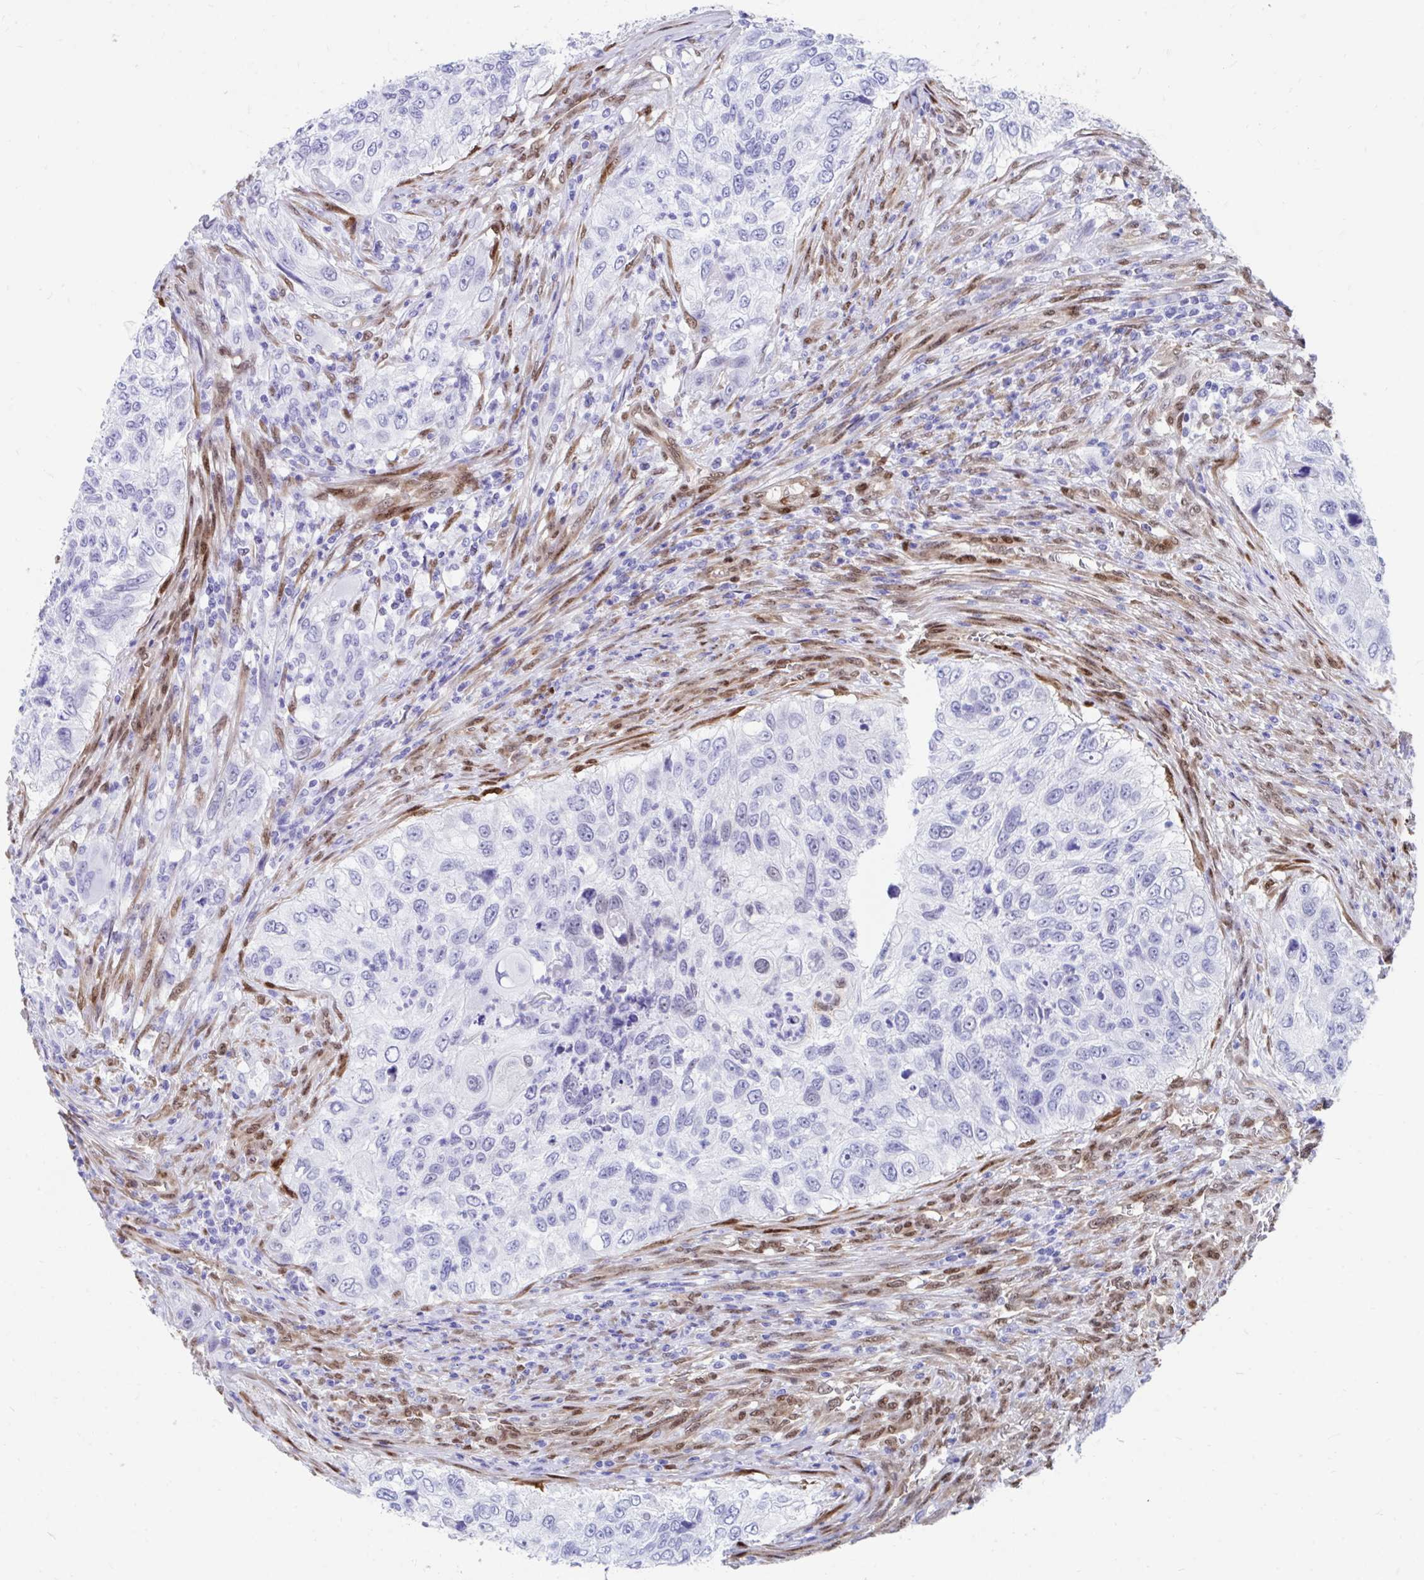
{"staining": {"intensity": "negative", "quantity": "none", "location": "none"}, "tissue": "urothelial cancer", "cell_type": "Tumor cells", "image_type": "cancer", "snomed": [{"axis": "morphology", "description": "Urothelial carcinoma, High grade"}, {"axis": "topography", "description": "Urinary bladder"}], "caption": "Urothelial cancer was stained to show a protein in brown. There is no significant expression in tumor cells. (IHC, brightfield microscopy, high magnification).", "gene": "RBPMS", "patient": {"sex": "female", "age": 60}}